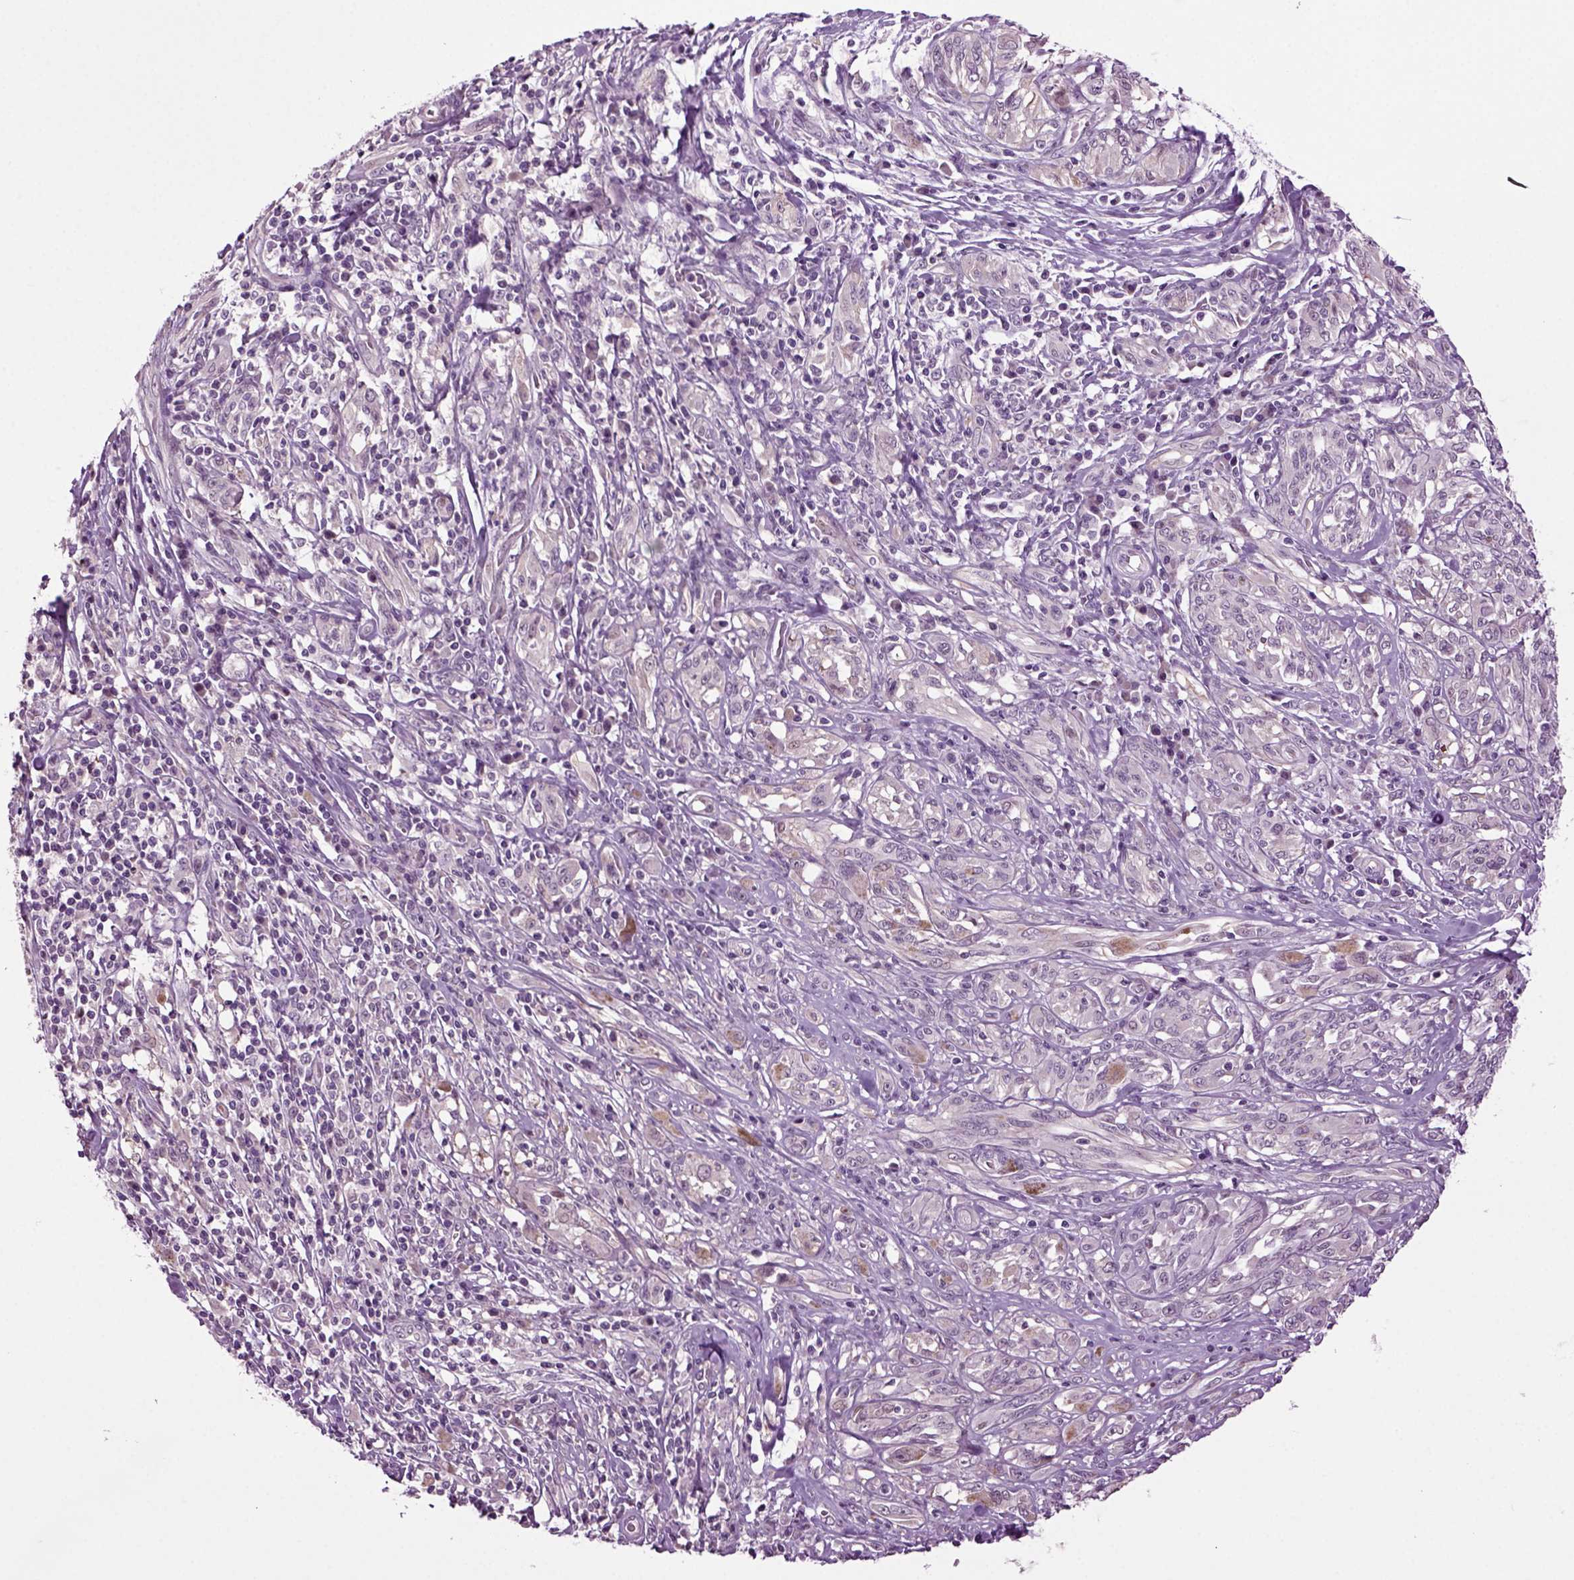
{"staining": {"intensity": "negative", "quantity": "none", "location": "none"}, "tissue": "melanoma", "cell_type": "Tumor cells", "image_type": "cancer", "snomed": [{"axis": "morphology", "description": "Malignant melanoma, NOS"}, {"axis": "topography", "description": "Skin"}], "caption": "Immunohistochemistry (IHC) of melanoma displays no positivity in tumor cells. (DAB (3,3'-diaminobenzidine) immunohistochemistry (IHC), high magnification).", "gene": "PLCH2", "patient": {"sex": "female", "age": 91}}